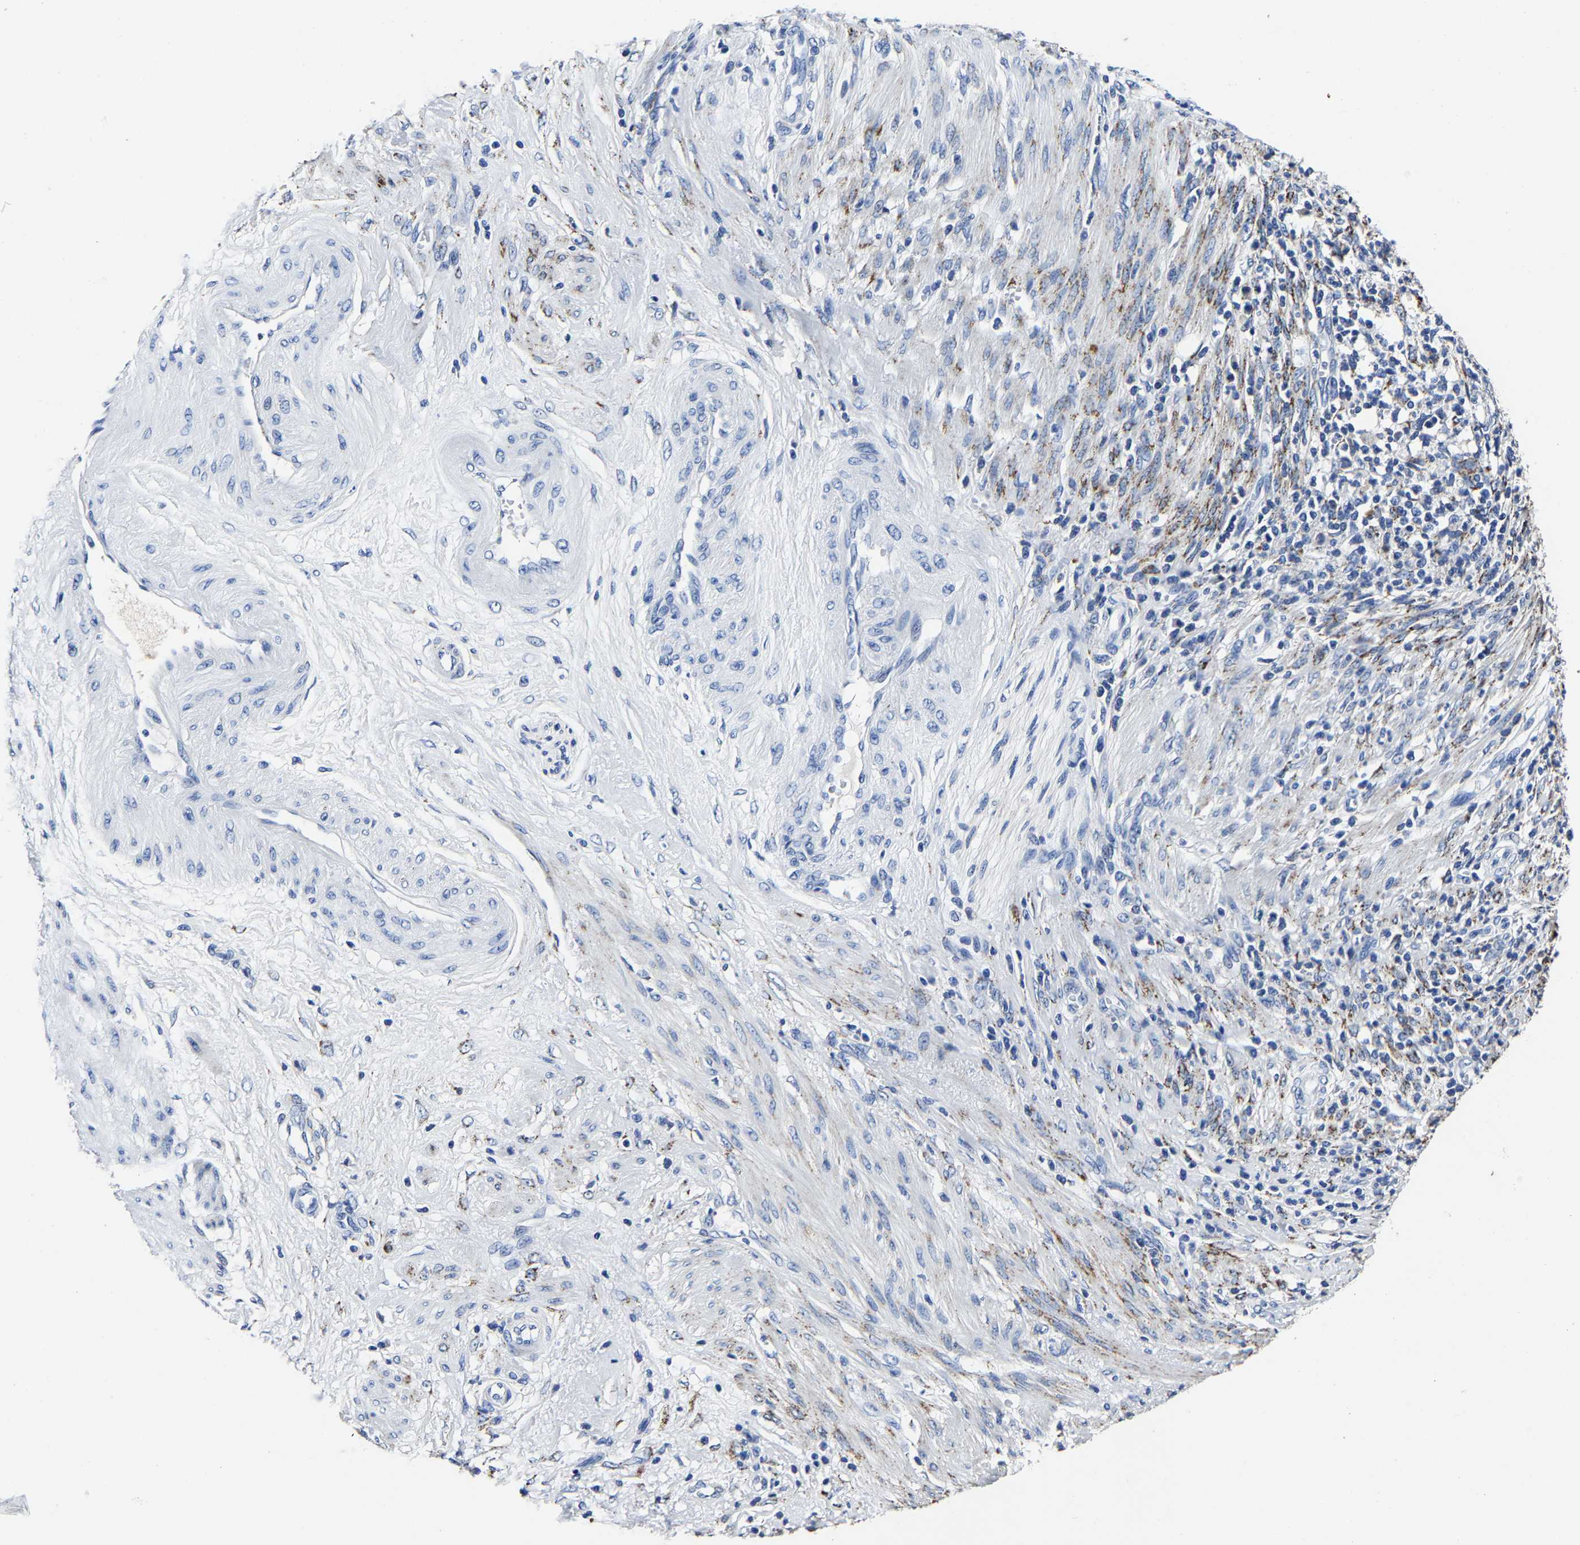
{"staining": {"intensity": "weak", "quantity": "<25%", "location": "cytoplasmic/membranous"}, "tissue": "cervical cancer", "cell_type": "Tumor cells", "image_type": "cancer", "snomed": [{"axis": "morphology", "description": "Squamous cell carcinoma, NOS"}, {"axis": "topography", "description": "Cervix"}], "caption": "Immunohistochemical staining of human cervical squamous cell carcinoma exhibits no significant expression in tumor cells.", "gene": "PSPH", "patient": {"sex": "female", "age": 70}}